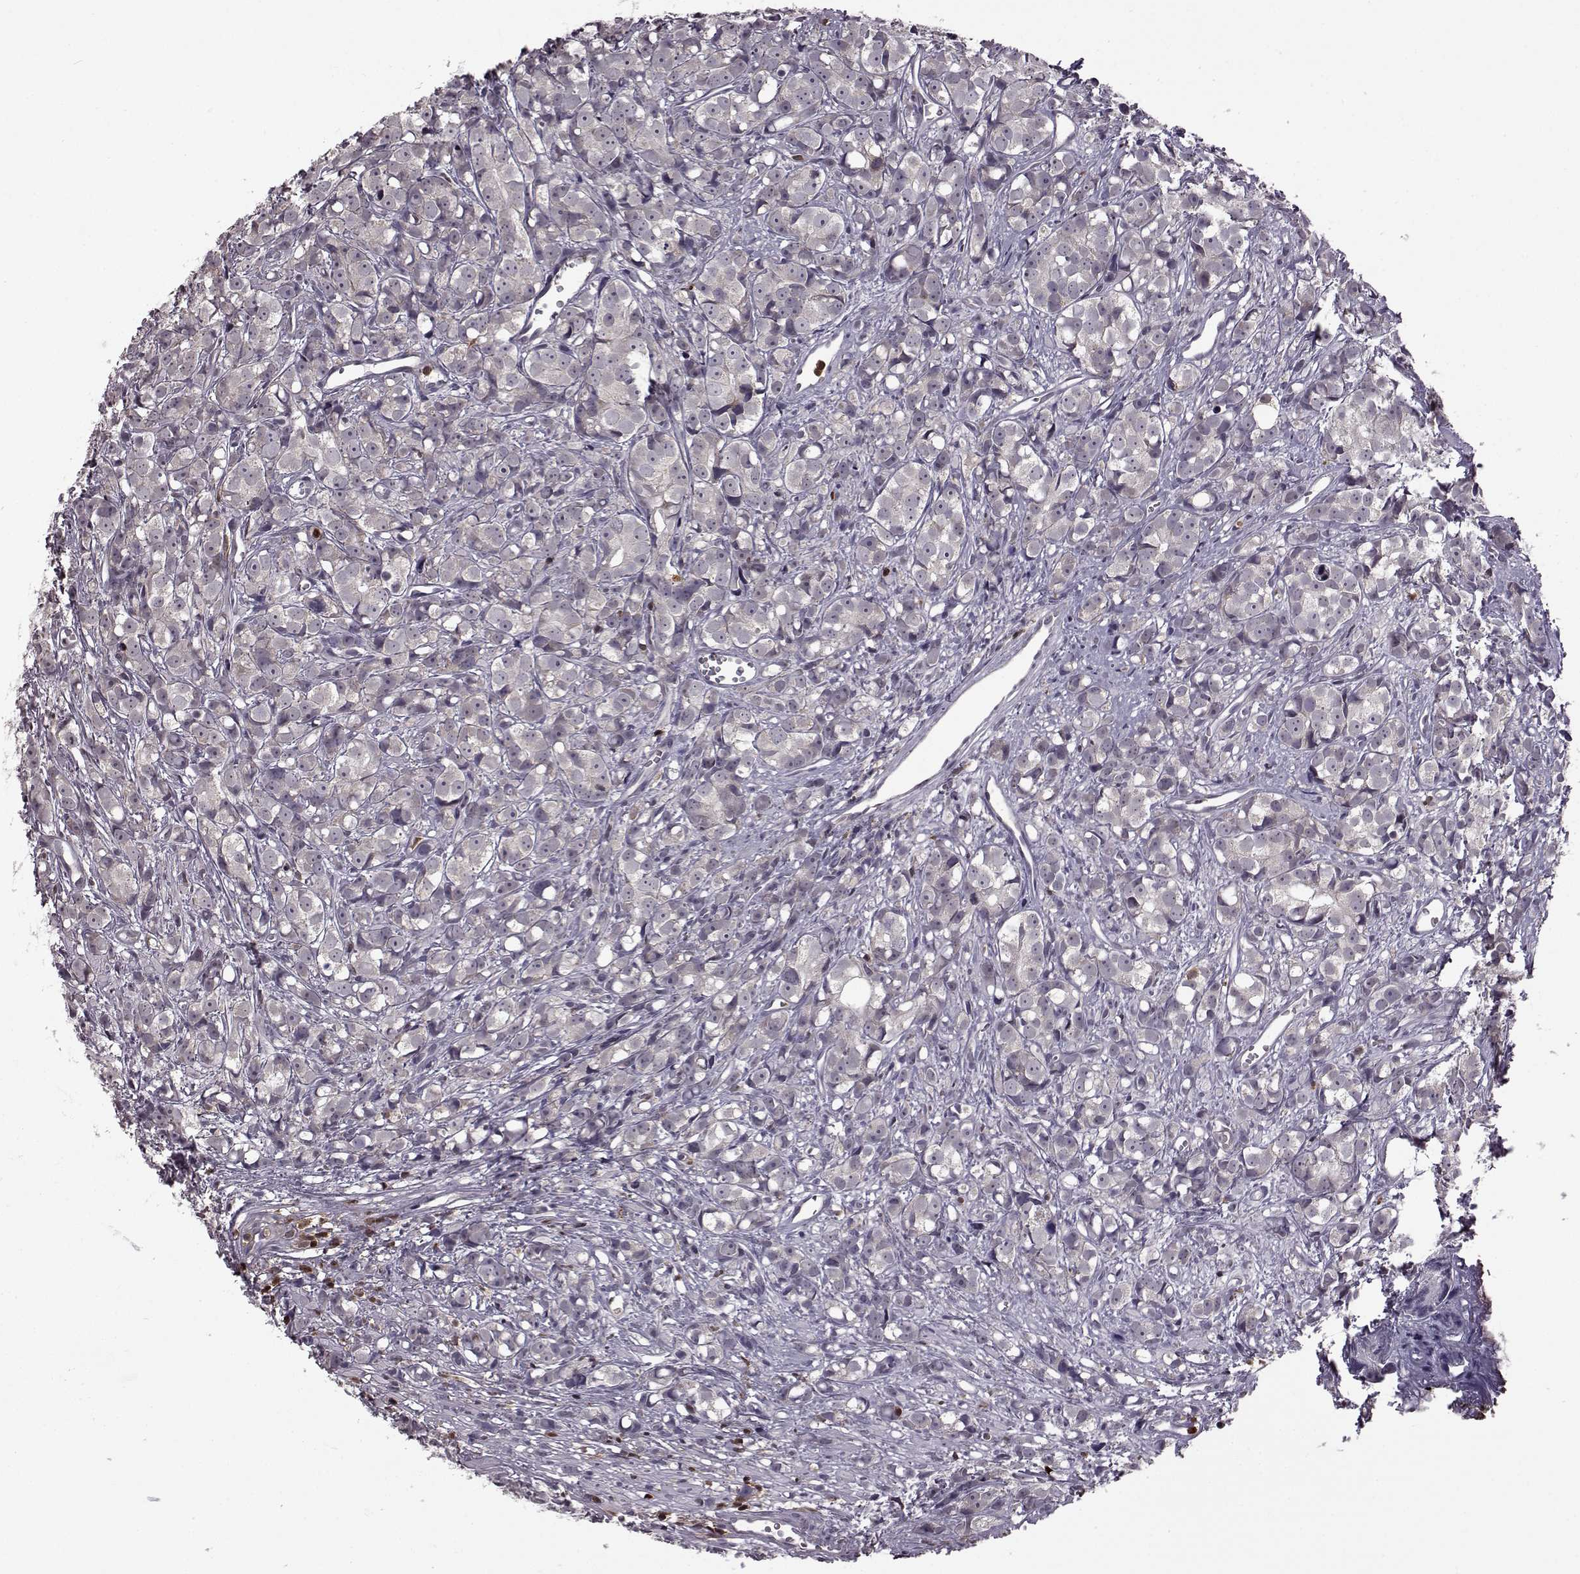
{"staining": {"intensity": "negative", "quantity": "none", "location": "none"}, "tissue": "prostate cancer", "cell_type": "Tumor cells", "image_type": "cancer", "snomed": [{"axis": "morphology", "description": "Adenocarcinoma, High grade"}, {"axis": "topography", "description": "Prostate"}], "caption": "Image shows no protein expression in tumor cells of prostate cancer (adenocarcinoma (high-grade)) tissue.", "gene": "DOK2", "patient": {"sex": "male", "age": 77}}